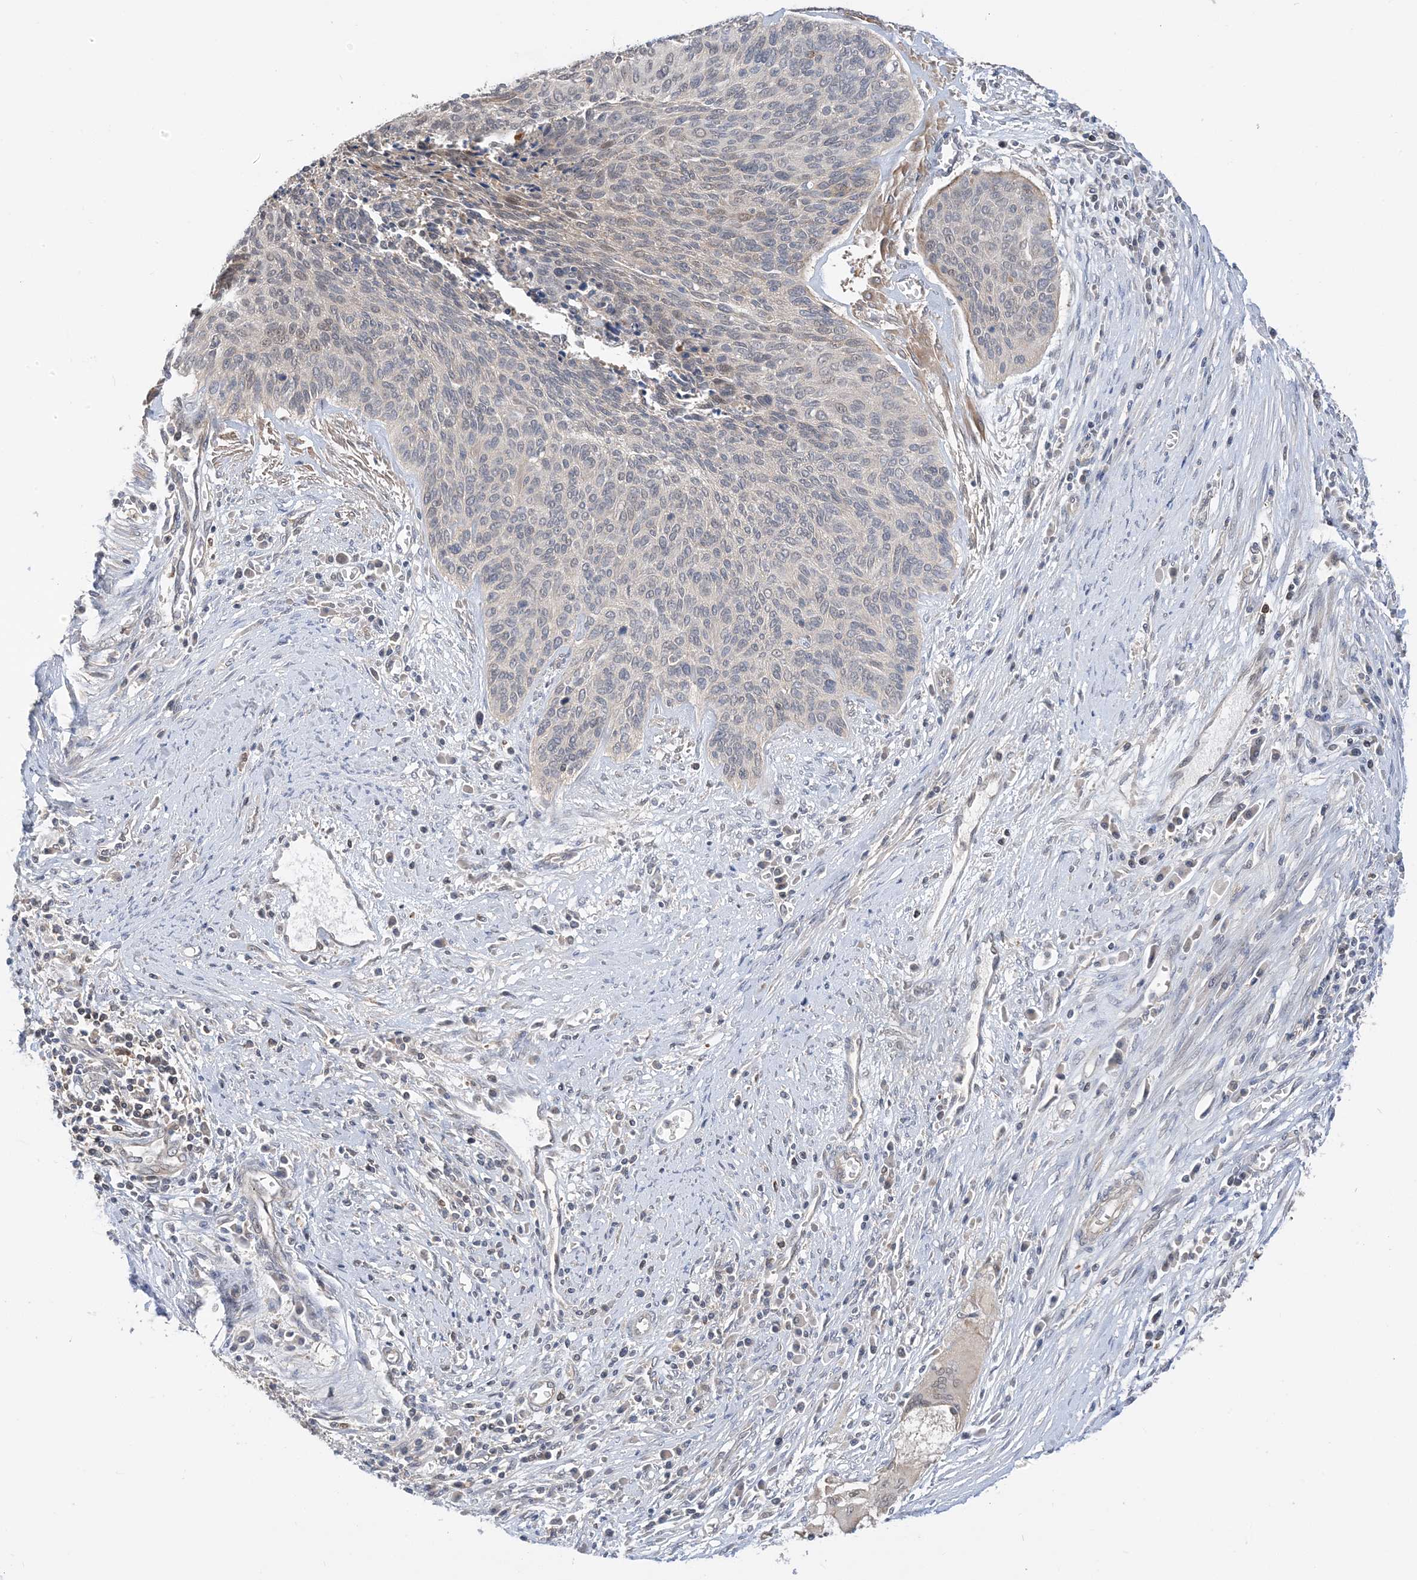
{"staining": {"intensity": "negative", "quantity": "none", "location": "none"}, "tissue": "cervical cancer", "cell_type": "Tumor cells", "image_type": "cancer", "snomed": [{"axis": "morphology", "description": "Squamous cell carcinoma, NOS"}, {"axis": "topography", "description": "Cervix"}], "caption": "The histopathology image exhibits no staining of tumor cells in squamous cell carcinoma (cervical).", "gene": "WDR26", "patient": {"sex": "female", "age": 55}}